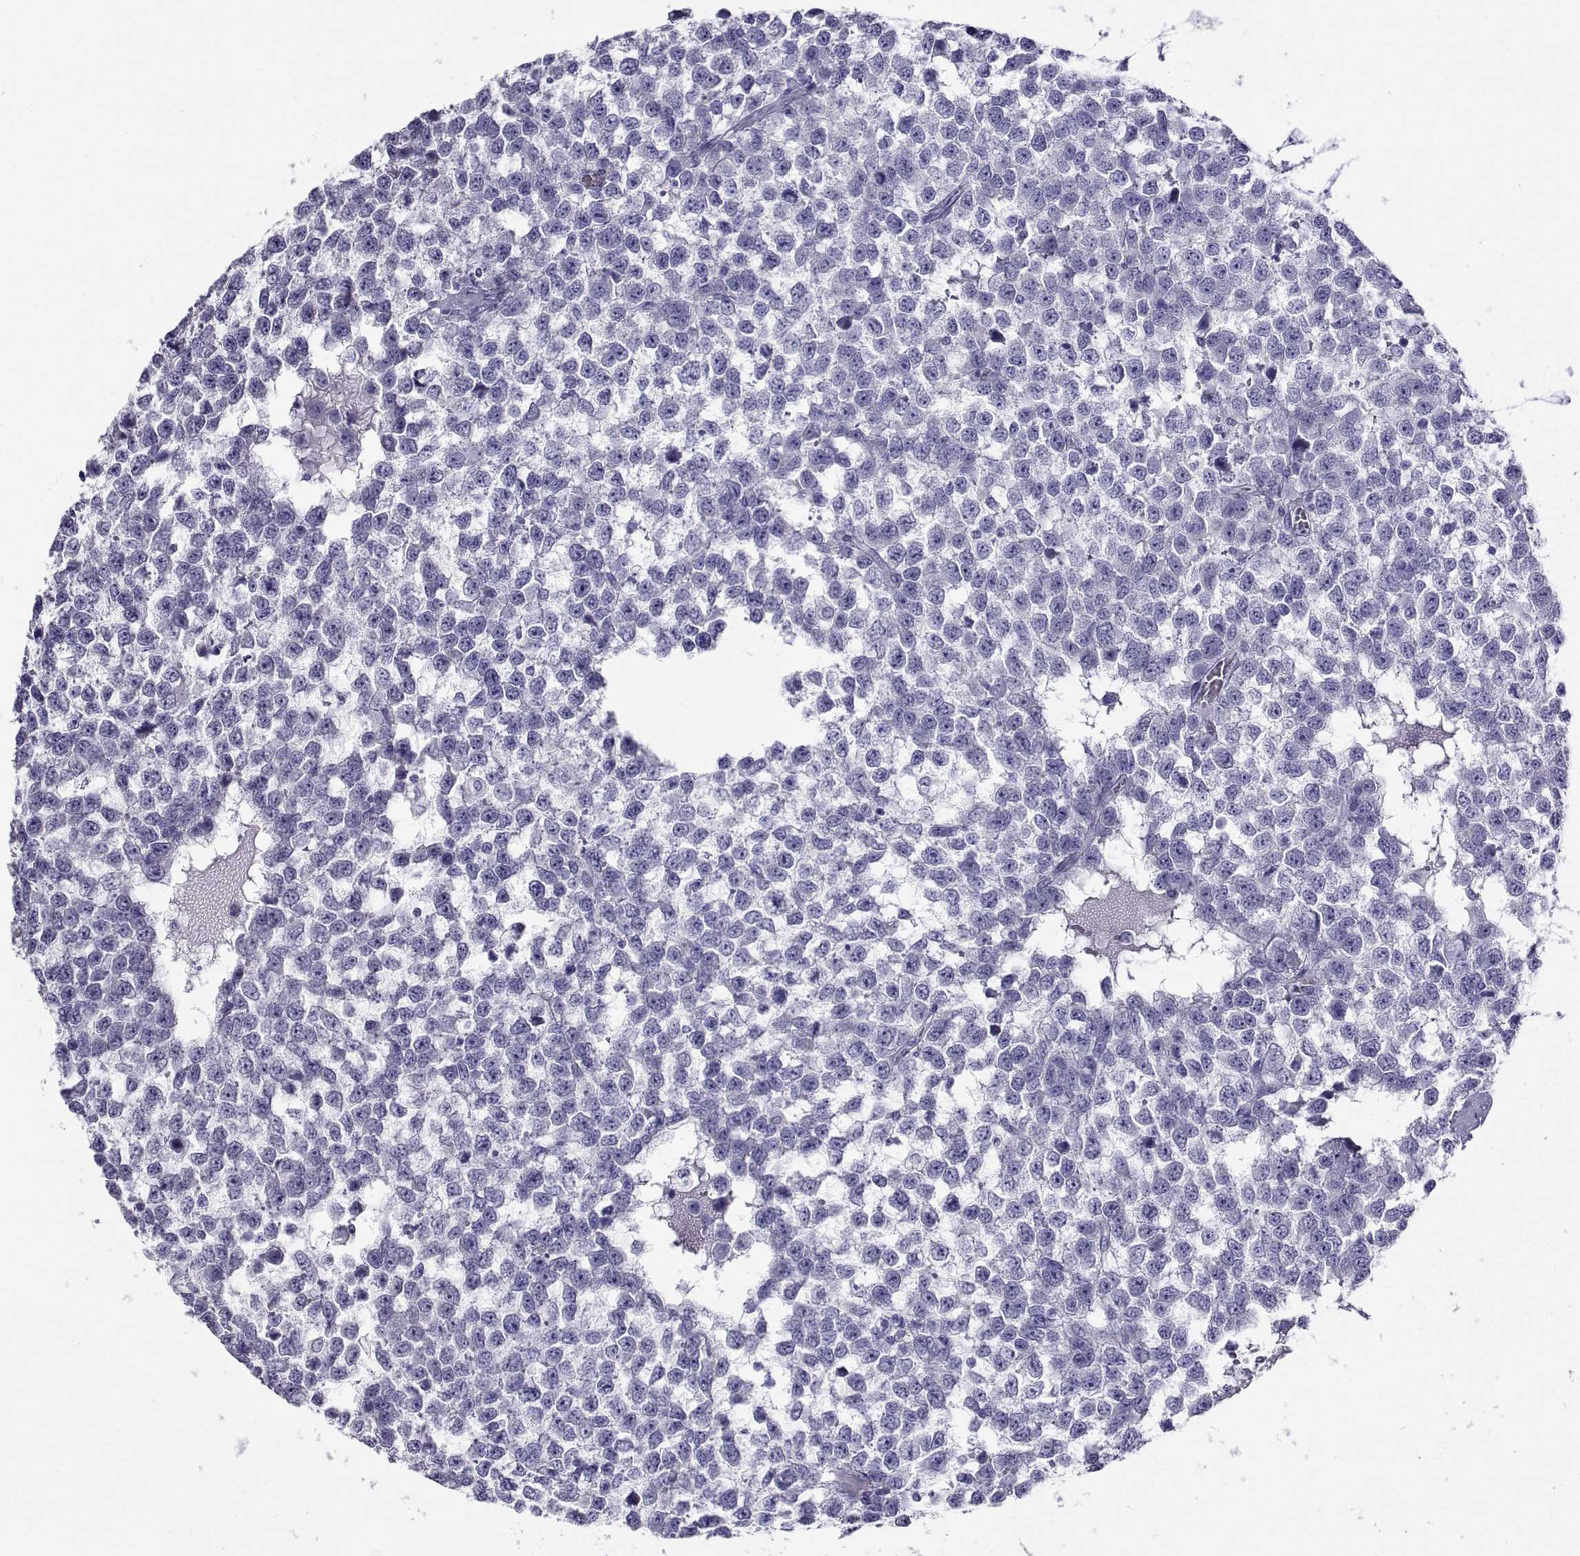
{"staining": {"intensity": "negative", "quantity": "none", "location": "none"}, "tissue": "testis cancer", "cell_type": "Tumor cells", "image_type": "cancer", "snomed": [{"axis": "morphology", "description": "Normal tissue, NOS"}, {"axis": "morphology", "description": "Seminoma, NOS"}, {"axis": "topography", "description": "Testis"}, {"axis": "topography", "description": "Epididymis"}], "caption": "Immunohistochemistry image of seminoma (testis) stained for a protein (brown), which demonstrates no expression in tumor cells.", "gene": "CABS1", "patient": {"sex": "male", "age": 34}}